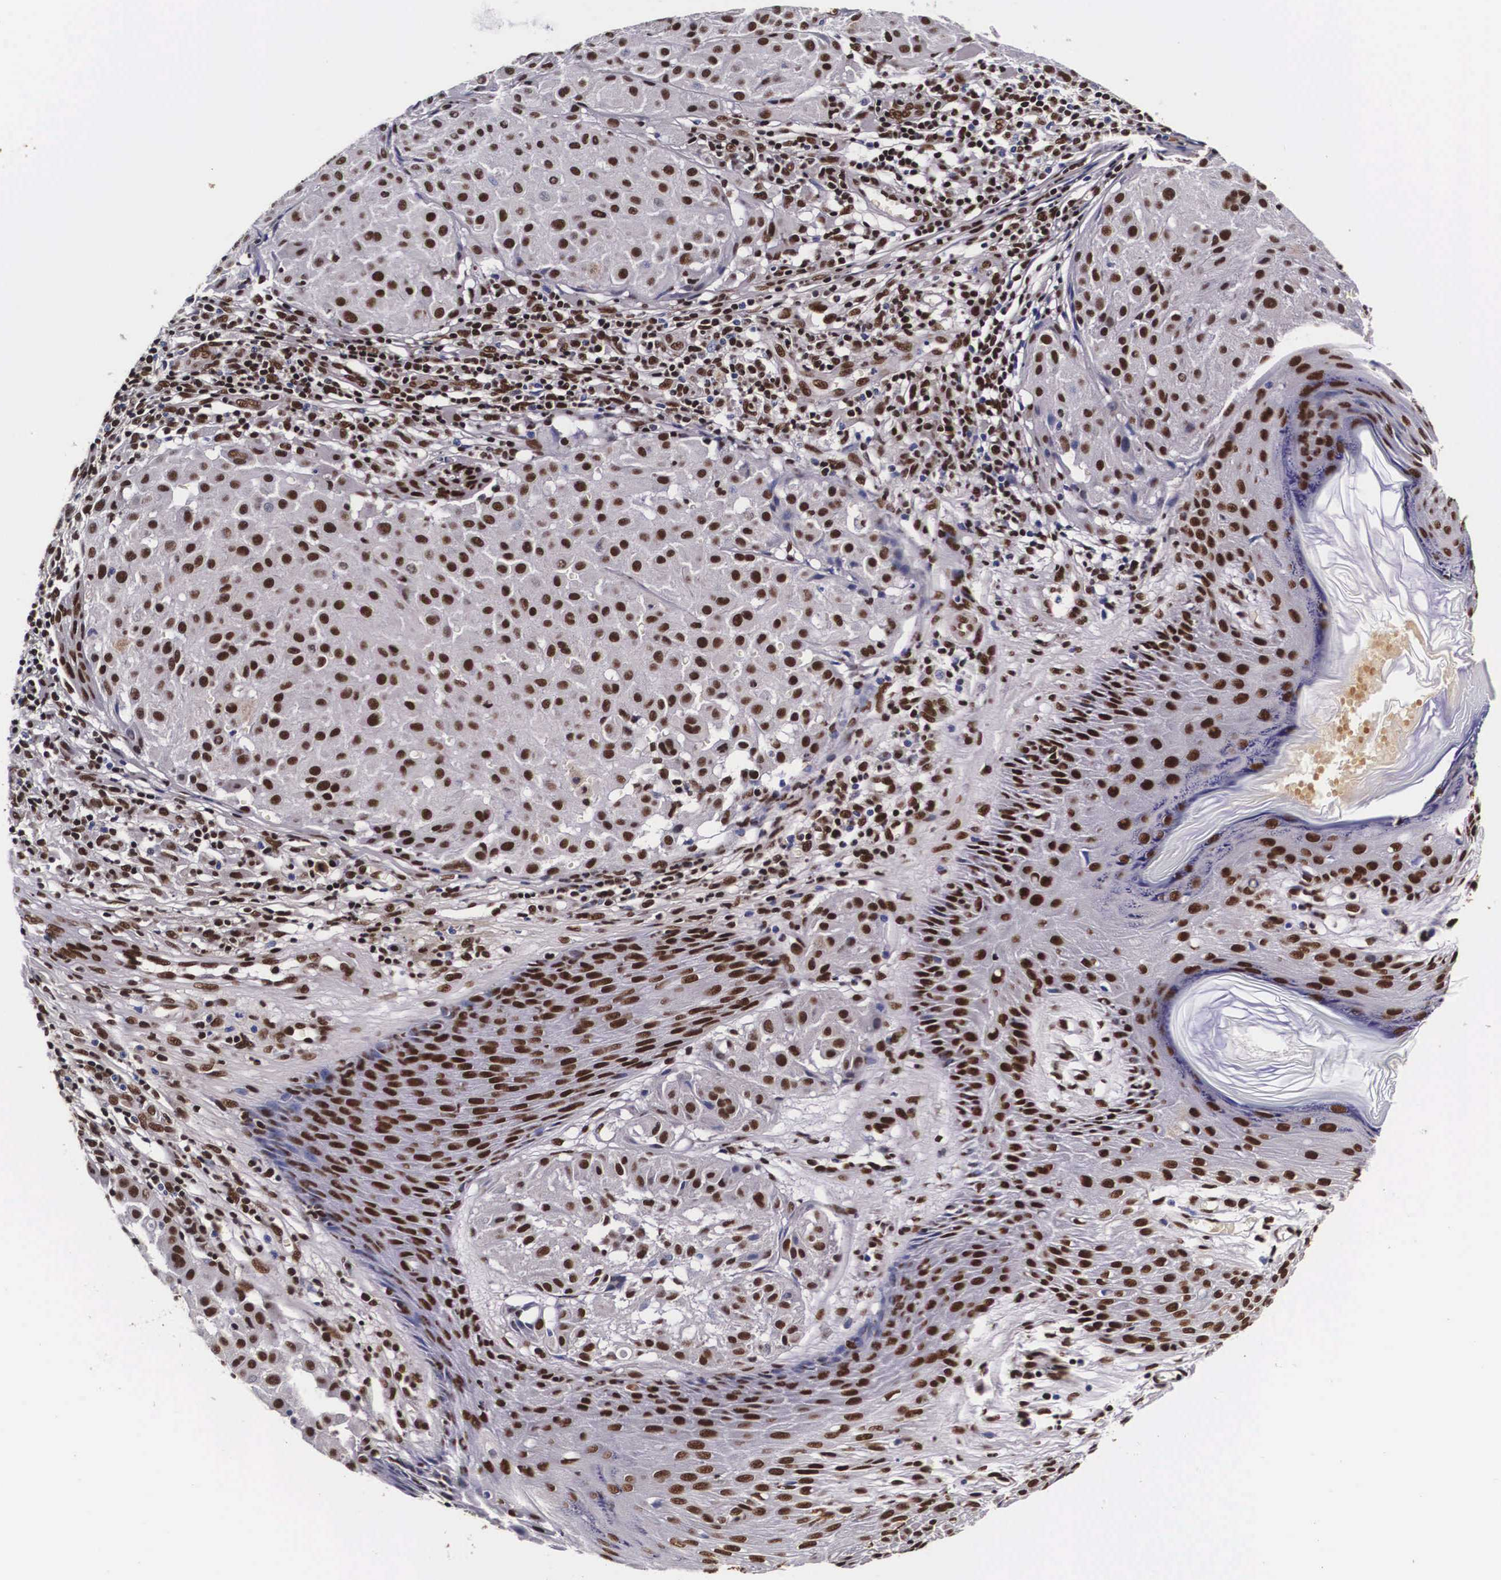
{"staining": {"intensity": "strong", "quantity": ">75%", "location": "cytoplasmic/membranous,nuclear"}, "tissue": "melanoma", "cell_type": "Tumor cells", "image_type": "cancer", "snomed": [{"axis": "morphology", "description": "Malignant melanoma, NOS"}, {"axis": "topography", "description": "Skin"}], "caption": "This is a histology image of immunohistochemistry staining of malignant melanoma, which shows strong positivity in the cytoplasmic/membranous and nuclear of tumor cells.", "gene": "PABPN1", "patient": {"sex": "male", "age": 36}}